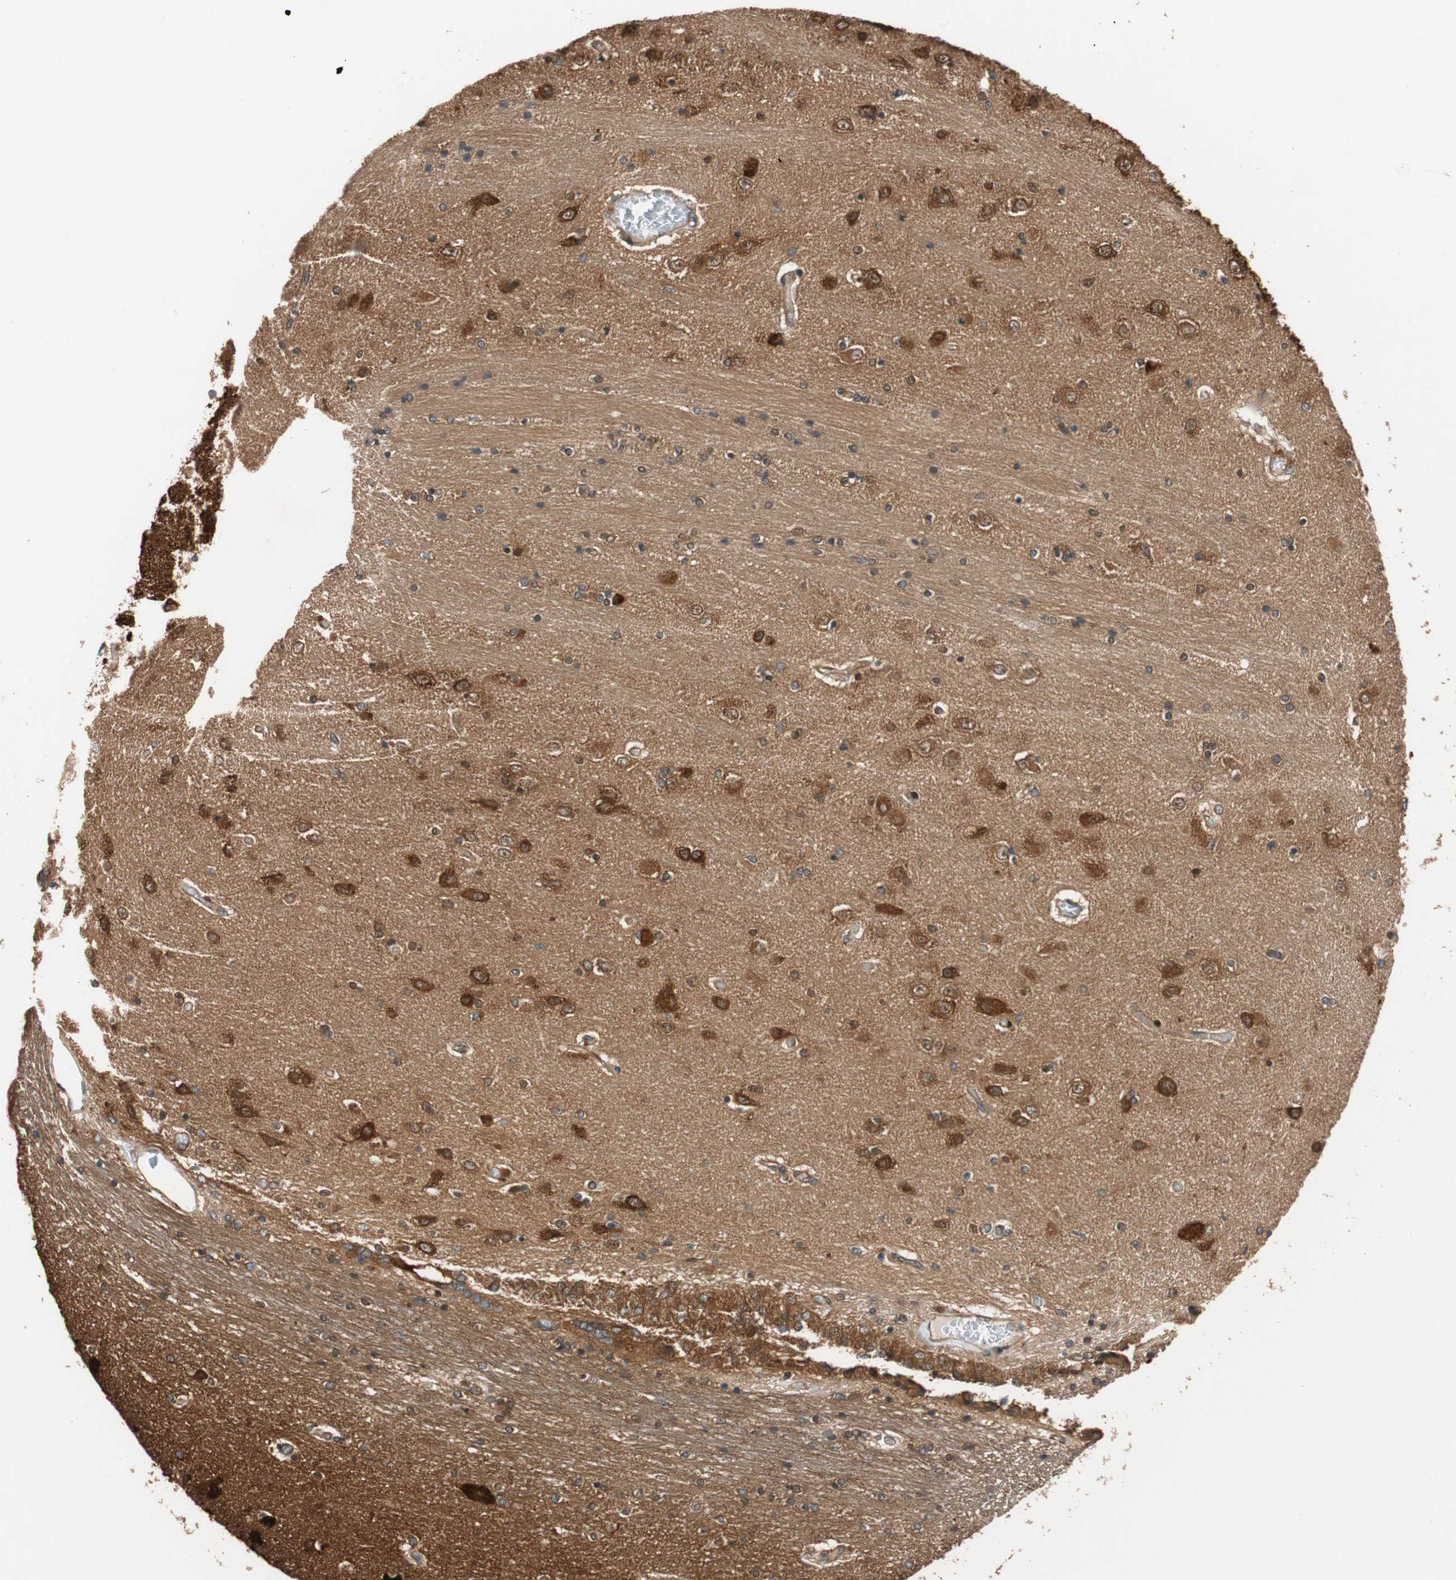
{"staining": {"intensity": "strong", "quantity": ">75%", "location": "cytoplasmic/membranous,nuclear"}, "tissue": "hippocampus", "cell_type": "Glial cells", "image_type": "normal", "snomed": [{"axis": "morphology", "description": "Normal tissue, NOS"}, {"axis": "topography", "description": "Hippocampus"}], "caption": "About >75% of glial cells in normal hippocampus display strong cytoplasmic/membranous,nuclear protein expression as visualized by brown immunohistochemical staining.", "gene": "WASL", "patient": {"sex": "female", "age": 54}}